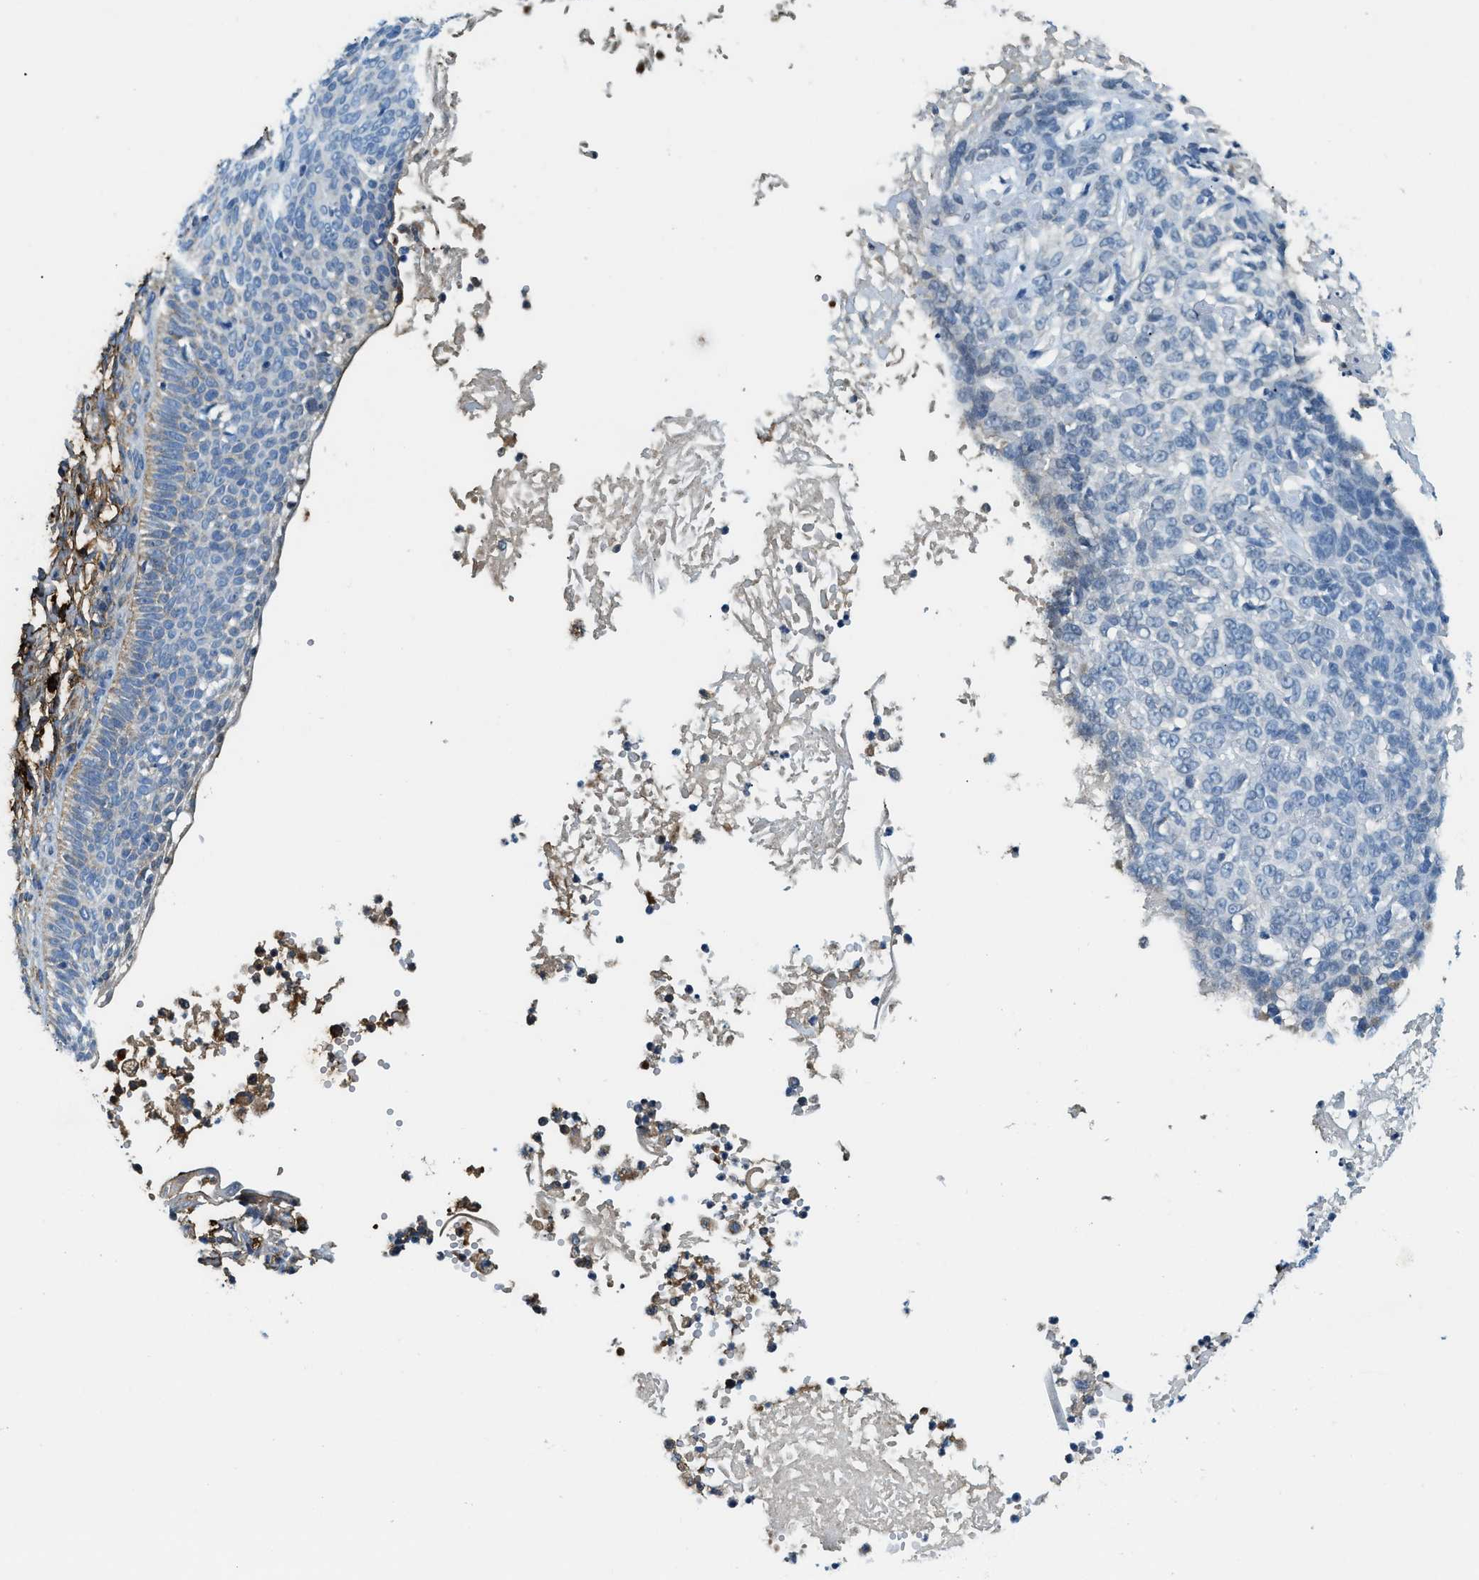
{"staining": {"intensity": "negative", "quantity": "none", "location": "none"}, "tissue": "skin cancer", "cell_type": "Tumor cells", "image_type": "cancer", "snomed": [{"axis": "morphology", "description": "Normal tissue, NOS"}, {"axis": "morphology", "description": "Basal cell carcinoma"}, {"axis": "topography", "description": "Skin"}], "caption": "A histopathology image of human skin cancer is negative for staining in tumor cells.", "gene": "TPSAB1", "patient": {"sex": "male", "age": 87}}